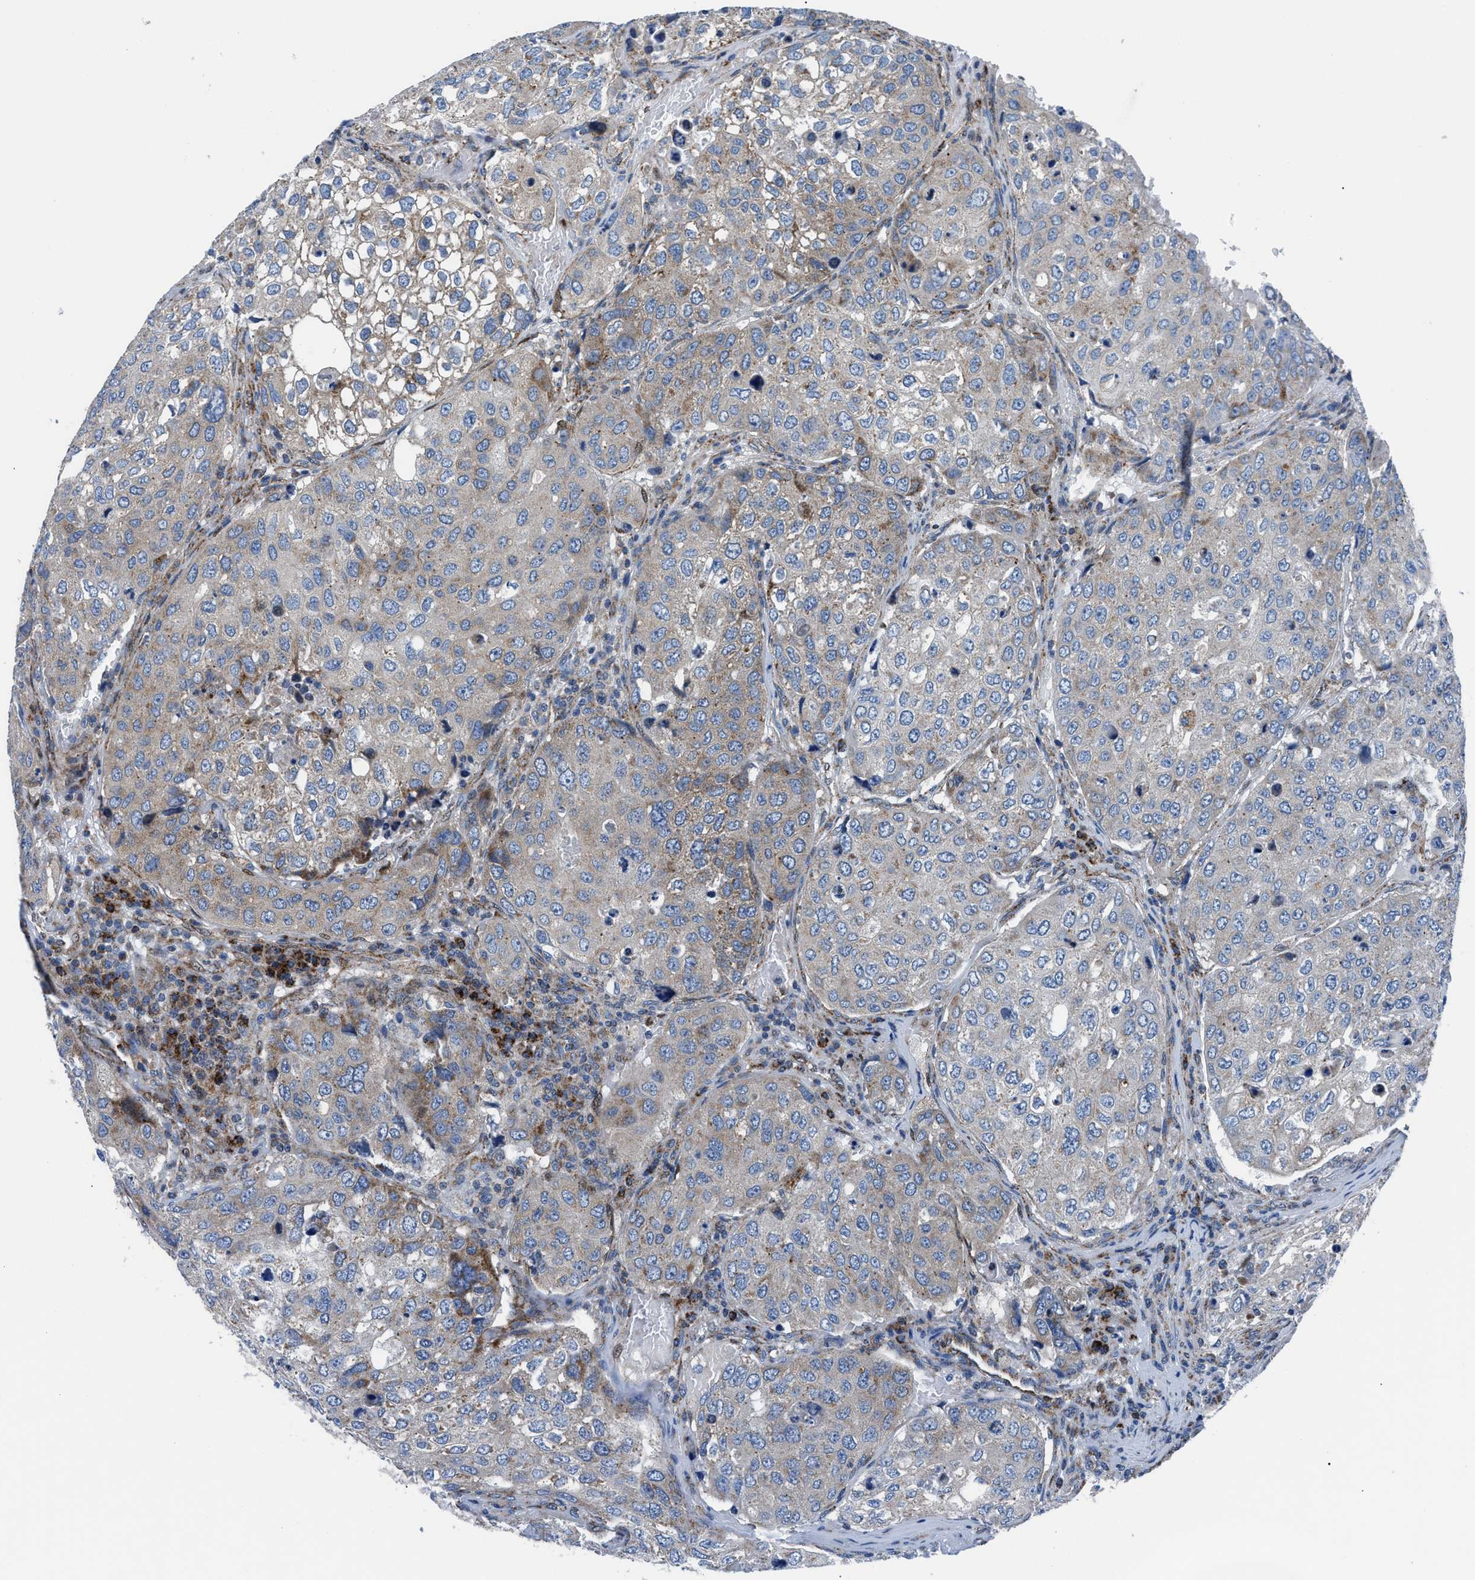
{"staining": {"intensity": "moderate", "quantity": "<25%", "location": "cytoplasmic/membranous"}, "tissue": "urothelial cancer", "cell_type": "Tumor cells", "image_type": "cancer", "snomed": [{"axis": "morphology", "description": "Urothelial carcinoma, High grade"}, {"axis": "topography", "description": "Lymph node"}, {"axis": "topography", "description": "Urinary bladder"}], "caption": "The immunohistochemical stain highlights moderate cytoplasmic/membranous staining in tumor cells of urothelial cancer tissue. (Stains: DAB (3,3'-diaminobenzidine) in brown, nuclei in blue, Microscopy: brightfield microscopy at high magnification).", "gene": "LMO2", "patient": {"sex": "male", "age": 51}}